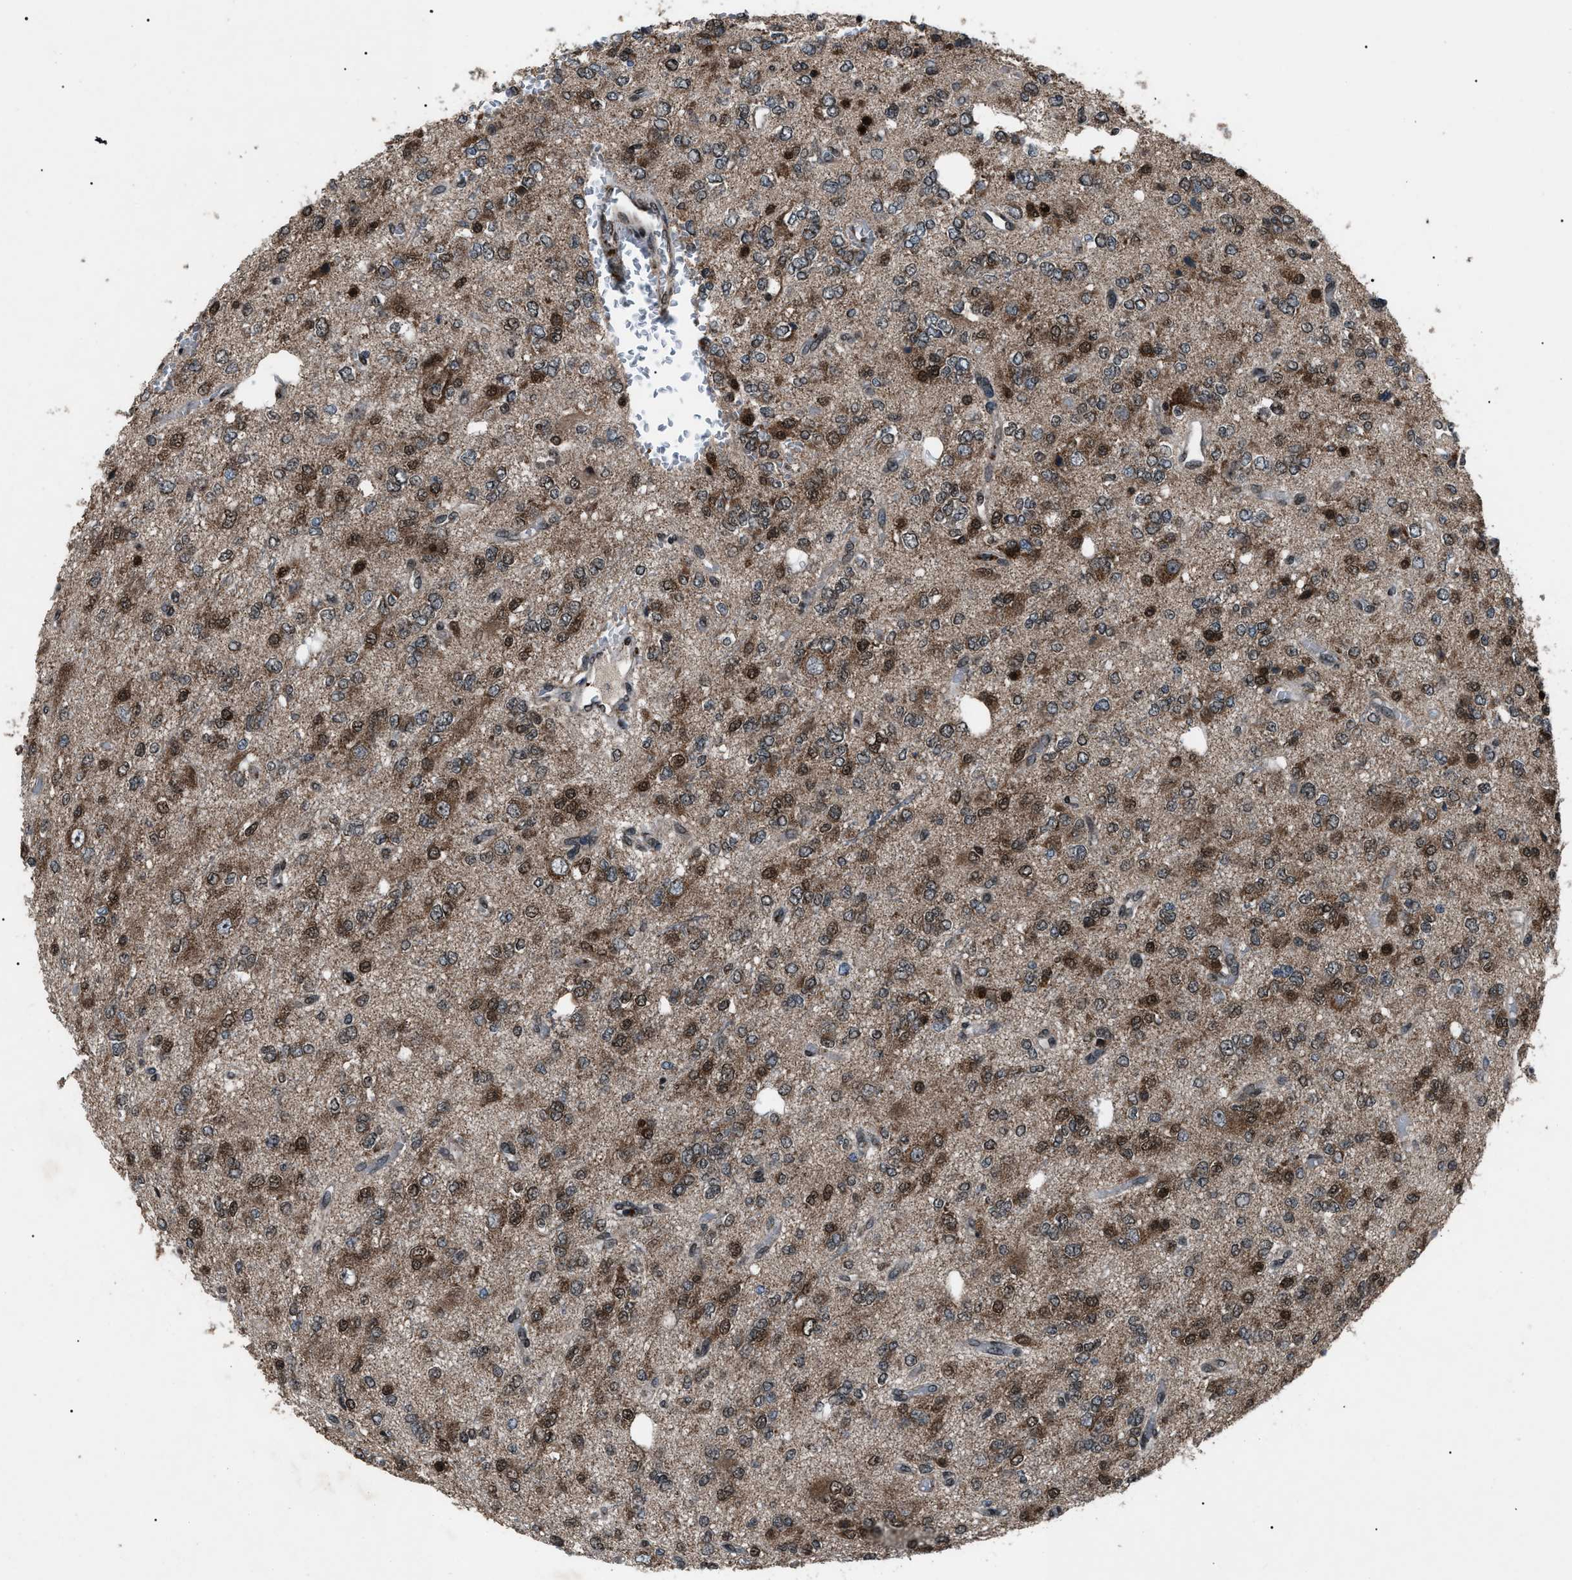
{"staining": {"intensity": "strong", "quantity": ">75%", "location": "cytoplasmic/membranous,nuclear"}, "tissue": "glioma", "cell_type": "Tumor cells", "image_type": "cancer", "snomed": [{"axis": "morphology", "description": "Glioma, malignant, Low grade"}, {"axis": "topography", "description": "Brain"}], "caption": "Tumor cells display strong cytoplasmic/membranous and nuclear staining in about >75% of cells in glioma.", "gene": "ZFAND2A", "patient": {"sex": "male", "age": 38}}